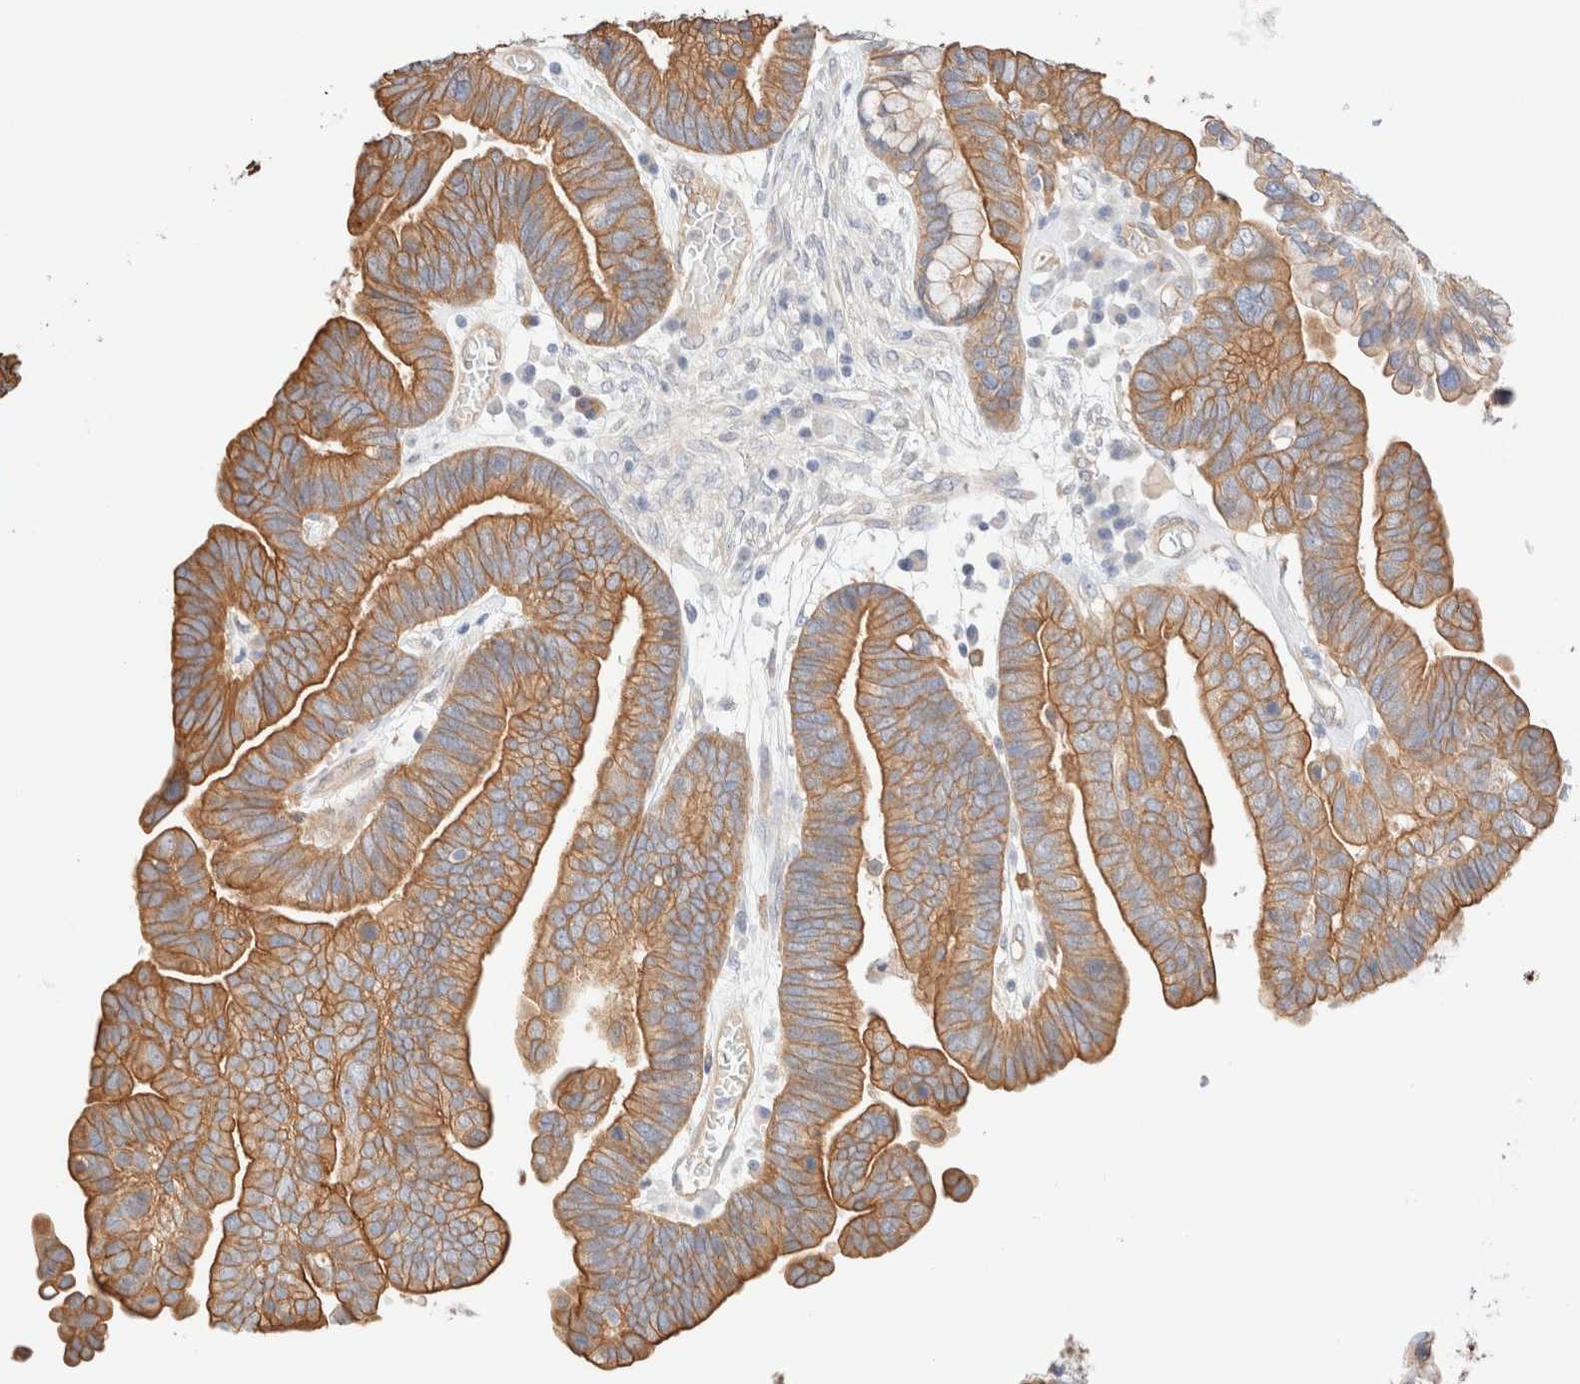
{"staining": {"intensity": "moderate", "quantity": ">75%", "location": "cytoplasmic/membranous"}, "tissue": "ovarian cancer", "cell_type": "Tumor cells", "image_type": "cancer", "snomed": [{"axis": "morphology", "description": "Cystadenocarcinoma, serous, NOS"}, {"axis": "topography", "description": "Ovary"}], "caption": "Immunohistochemistry (IHC) (DAB (3,3'-diaminobenzidine)) staining of ovarian cancer (serous cystadenocarcinoma) displays moderate cytoplasmic/membranous protein expression in about >75% of tumor cells.", "gene": "NIBAN2", "patient": {"sex": "female", "age": 56}}